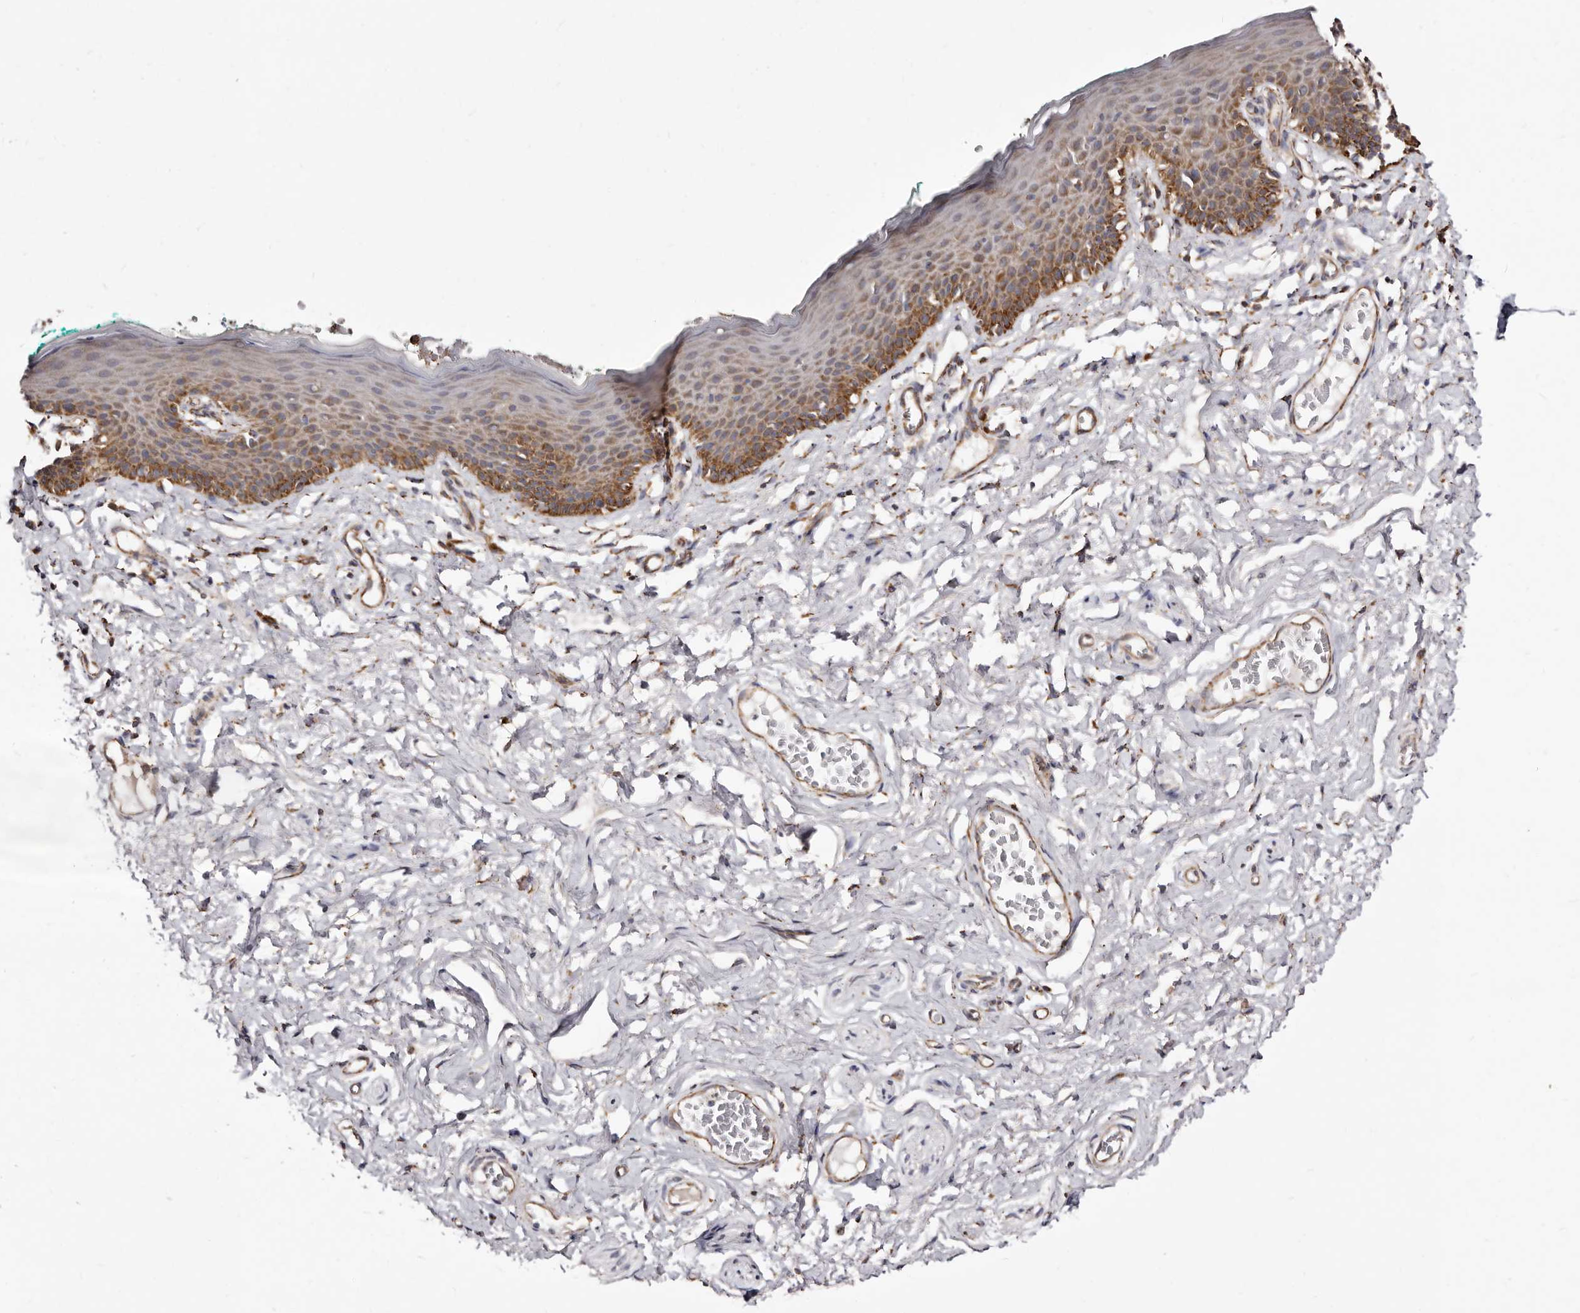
{"staining": {"intensity": "moderate", "quantity": "25%-75%", "location": "cytoplasmic/membranous"}, "tissue": "skin", "cell_type": "Epidermal cells", "image_type": "normal", "snomed": [{"axis": "morphology", "description": "Normal tissue, NOS"}, {"axis": "topography", "description": "Vulva"}], "caption": "High-magnification brightfield microscopy of benign skin stained with DAB (brown) and counterstained with hematoxylin (blue). epidermal cells exhibit moderate cytoplasmic/membranous staining is seen in about25%-75% of cells.", "gene": "LUZP1", "patient": {"sex": "female", "age": 66}}